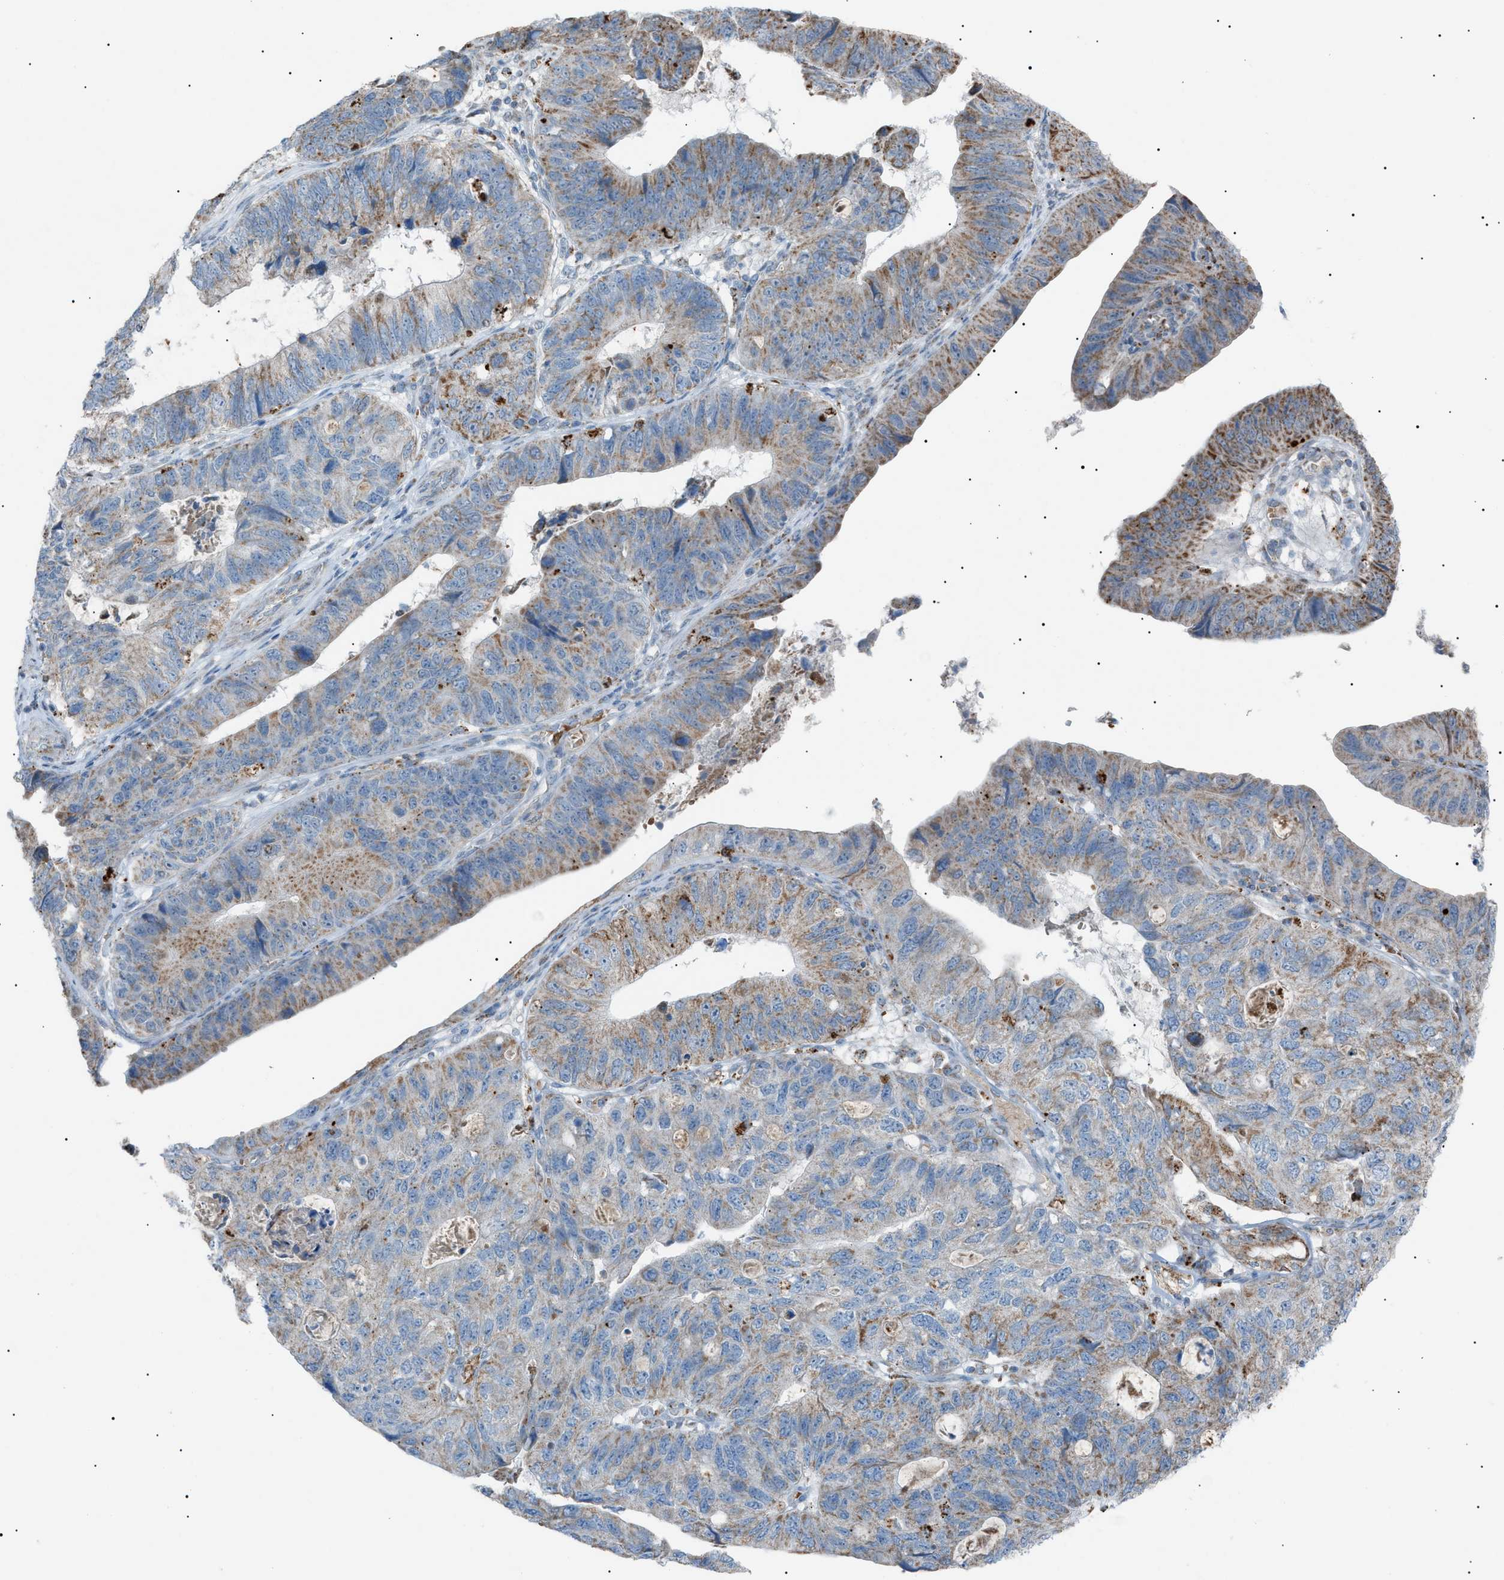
{"staining": {"intensity": "moderate", "quantity": "25%-75%", "location": "cytoplasmic/membranous"}, "tissue": "stomach cancer", "cell_type": "Tumor cells", "image_type": "cancer", "snomed": [{"axis": "morphology", "description": "Adenocarcinoma, NOS"}, {"axis": "topography", "description": "Stomach"}], "caption": "Human adenocarcinoma (stomach) stained with a brown dye demonstrates moderate cytoplasmic/membranous positive positivity in about 25%-75% of tumor cells.", "gene": "ZNF516", "patient": {"sex": "male", "age": 59}}